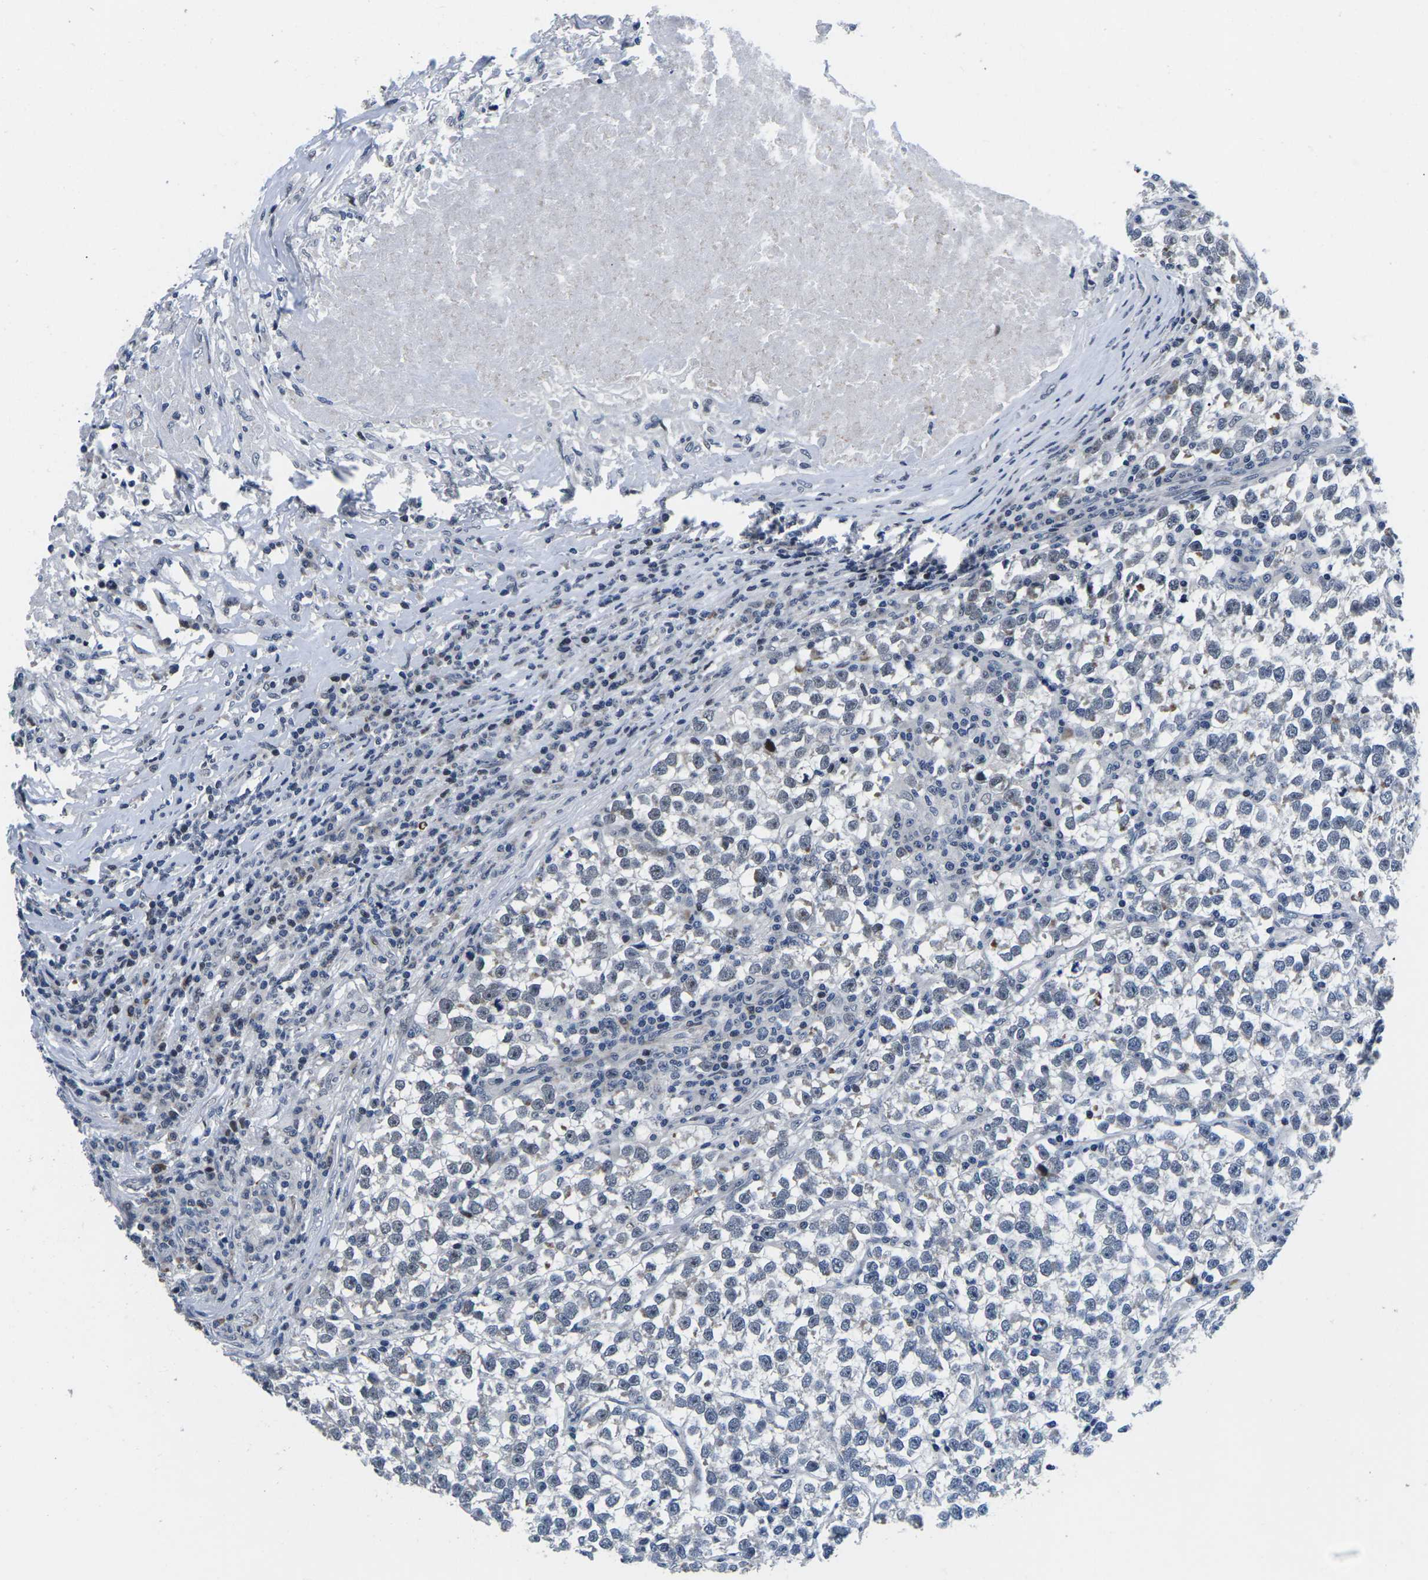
{"staining": {"intensity": "weak", "quantity": "<25%", "location": "nuclear"}, "tissue": "testis cancer", "cell_type": "Tumor cells", "image_type": "cancer", "snomed": [{"axis": "morphology", "description": "Normal tissue, NOS"}, {"axis": "morphology", "description": "Seminoma, NOS"}, {"axis": "topography", "description": "Testis"}], "caption": "This is a histopathology image of immunohistochemistry staining of seminoma (testis), which shows no positivity in tumor cells.", "gene": "CDC73", "patient": {"sex": "male", "age": 43}}